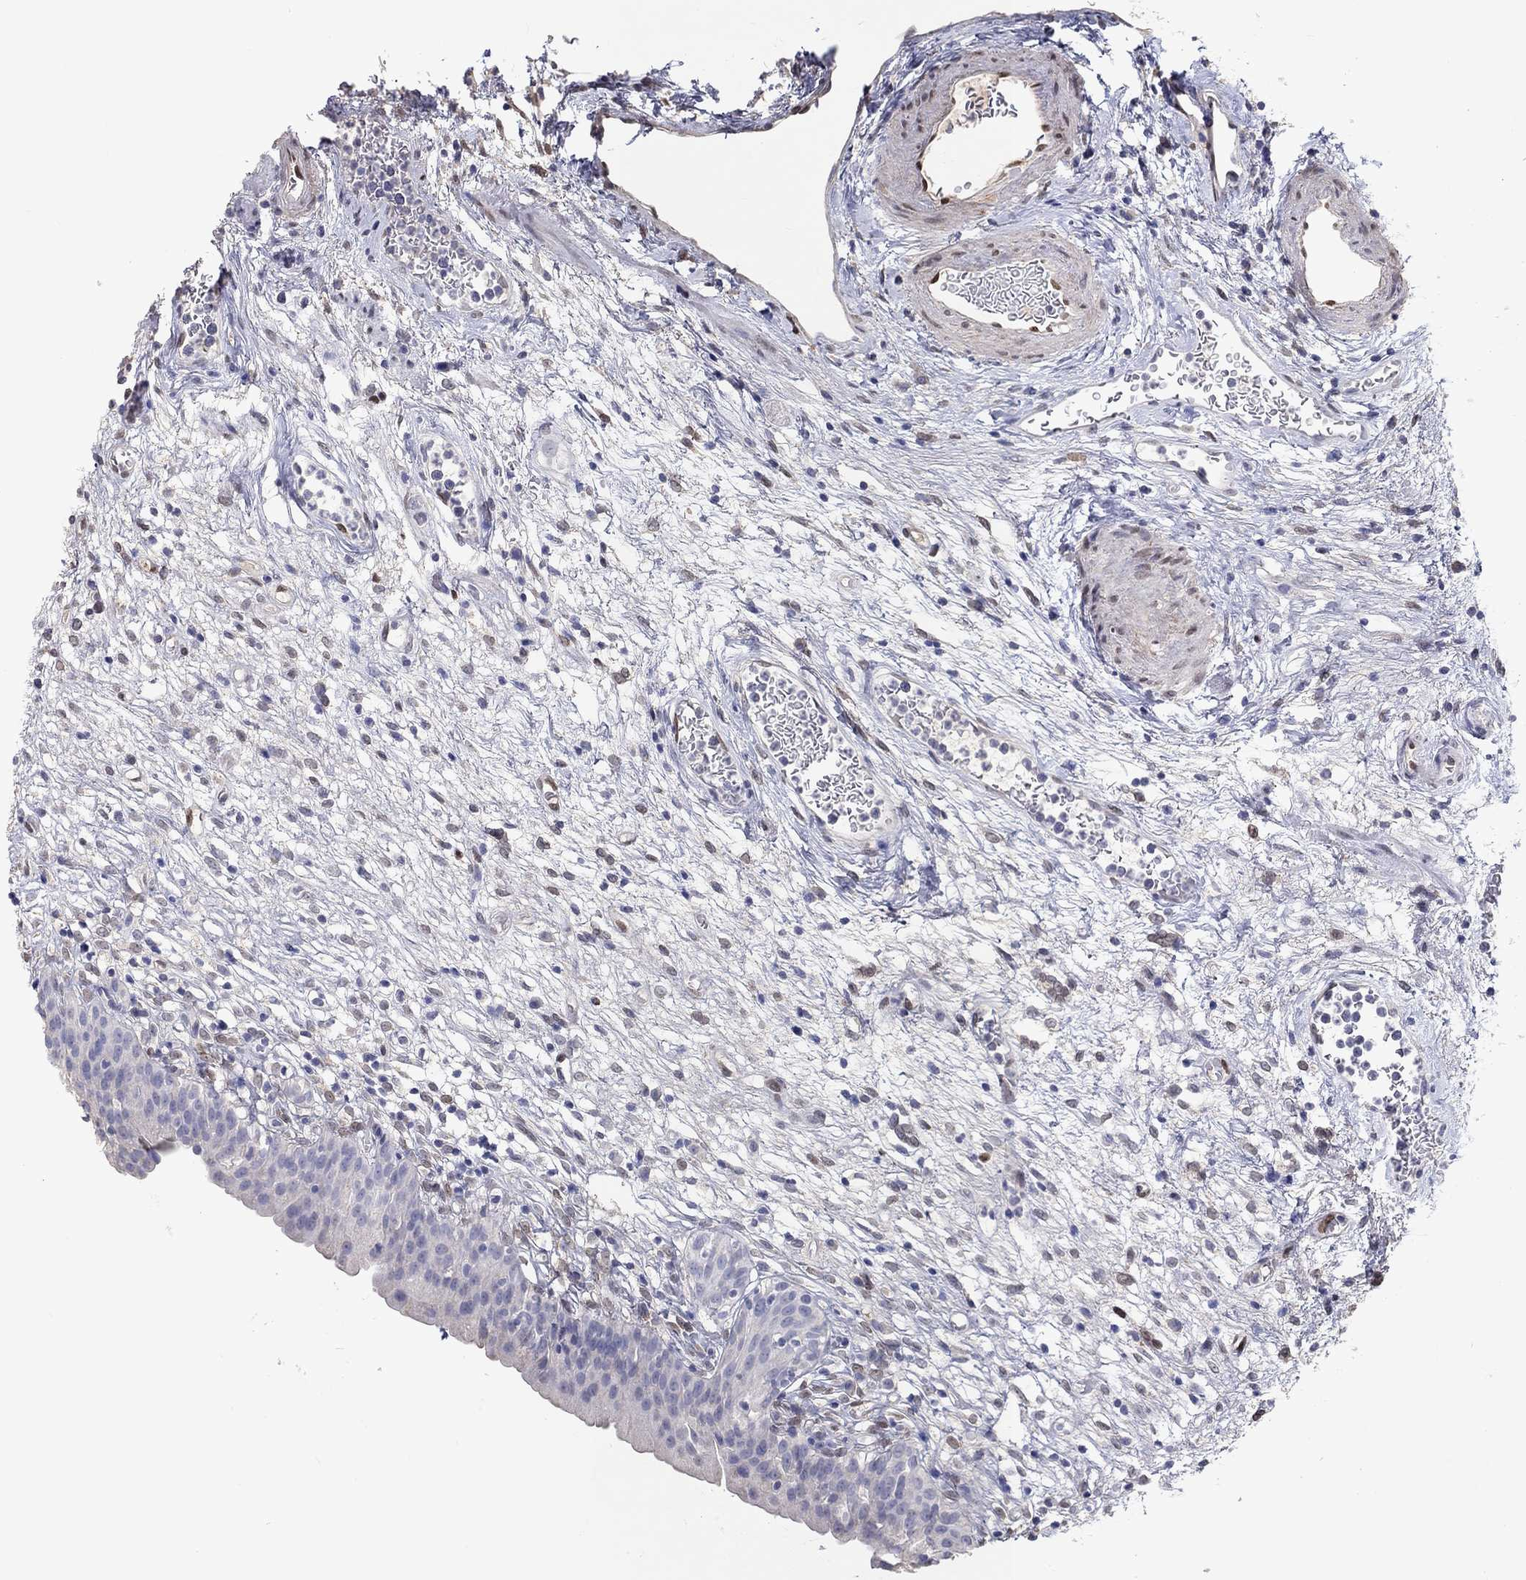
{"staining": {"intensity": "negative", "quantity": "none", "location": "none"}, "tissue": "urinary bladder", "cell_type": "Urothelial cells", "image_type": "normal", "snomed": [{"axis": "morphology", "description": "Normal tissue, NOS"}, {"axis": "topography", "description": "Urinary bladder"}], "caption": "A high-resolution photomicrograph shows IHC staining of unremarkable urinary bladder, which exhibits no significant expression in urothelial cells. (DAB immunohistochemistry with hematoxylin counter stain).", "gene": "FGF2", "patient": {"sex": "male", "age": 76}}